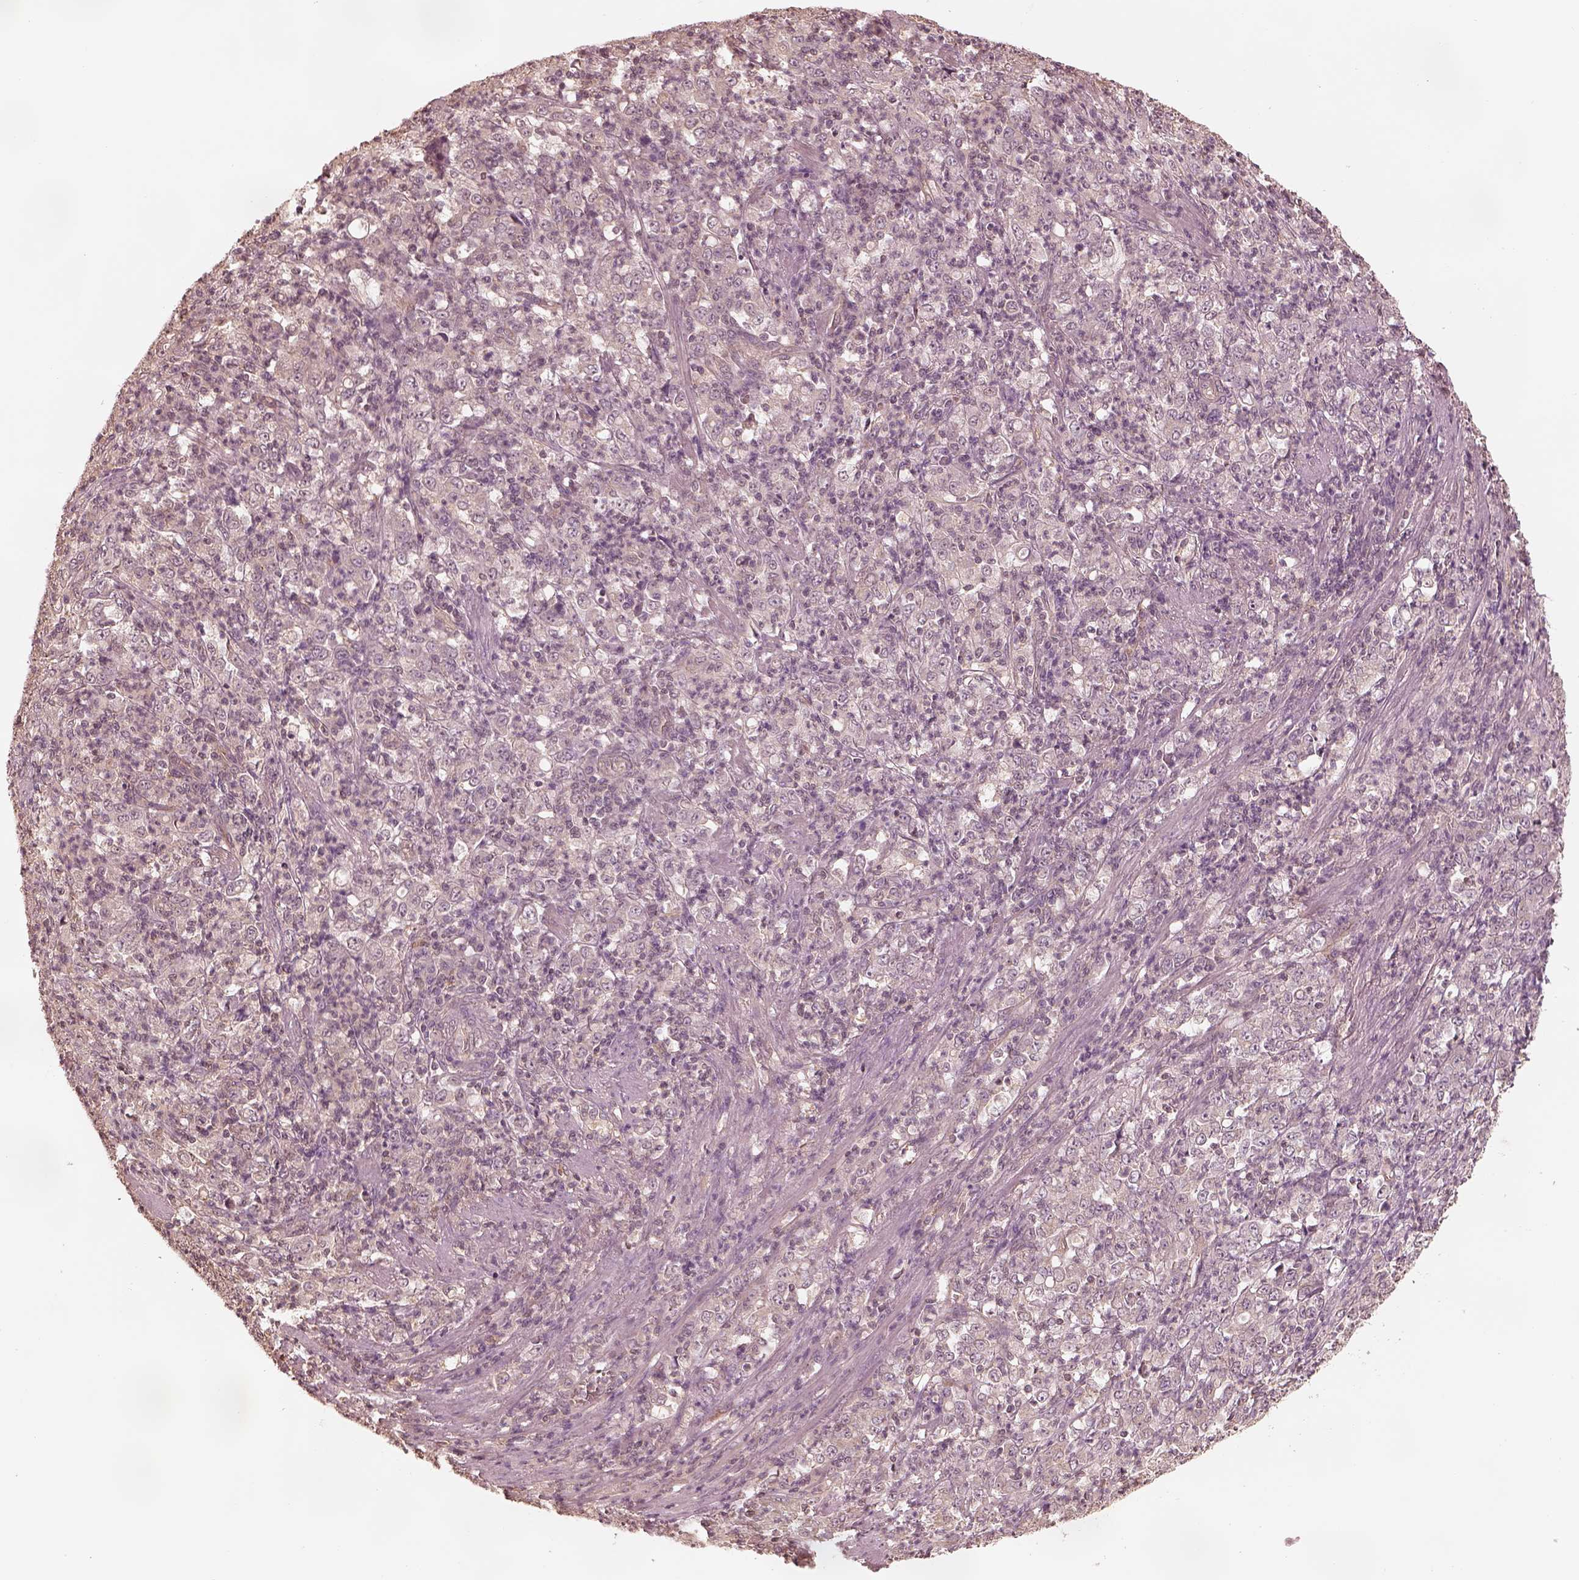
{"staining": {"intensity": "negative", "quantity": "none", "location": "none"}, "tissue": "stomach cancer", "cell_type": "Tumor cells", "image_type": "cancer", "snomed": [{"axis": "morphology", "description": "Adenocarcinoma, NOS"}, {"axis": "topography", "description": "Stomach, lower"}], "caption": "High power microscopy photomicrograph of an immunohistochemistry (IHC) image of stomach cancer, revealing no significant staining in tumor cells.", "gene": "KIF5C", "patient": {"sex": "female", "age": 71}}